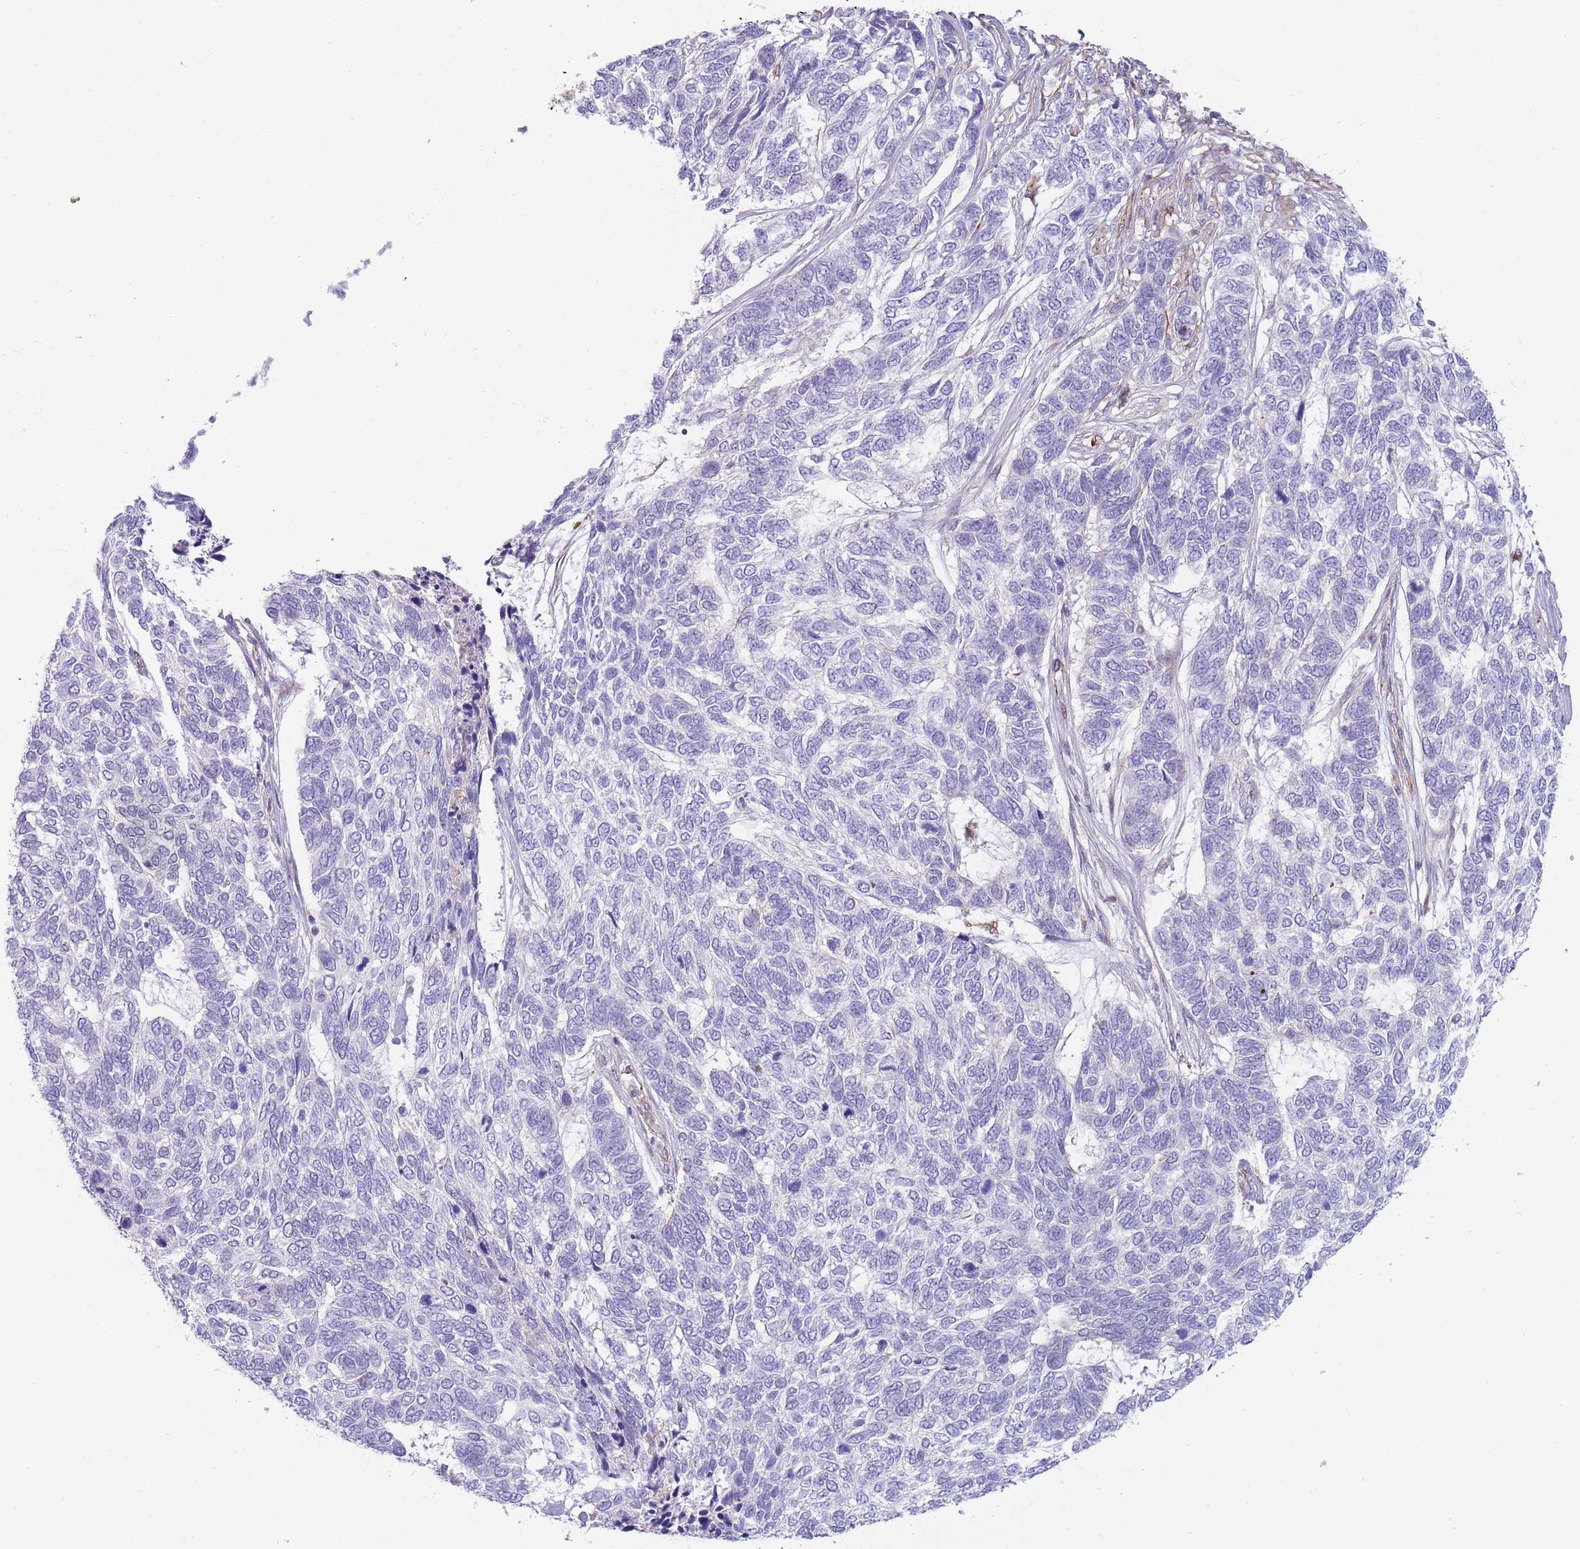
{"staining": {"intensity": "negative", "quantity": "none", "location": "none"}, "tissue": "skin cancer", "cell_type": "Tumor cells", "image_type": "cancer", "snomed": [{"axis": "morphology", "description": "Basal cell carcinoma"}, {"axis": "topography", "description": "Skin"}], "caption": "IHC of human basal cell carcinoma (skin) demonstrates no positivity in tumor cells.", "gene": "MOGAT1", "patient": {"sex": "female", "age": 65}}